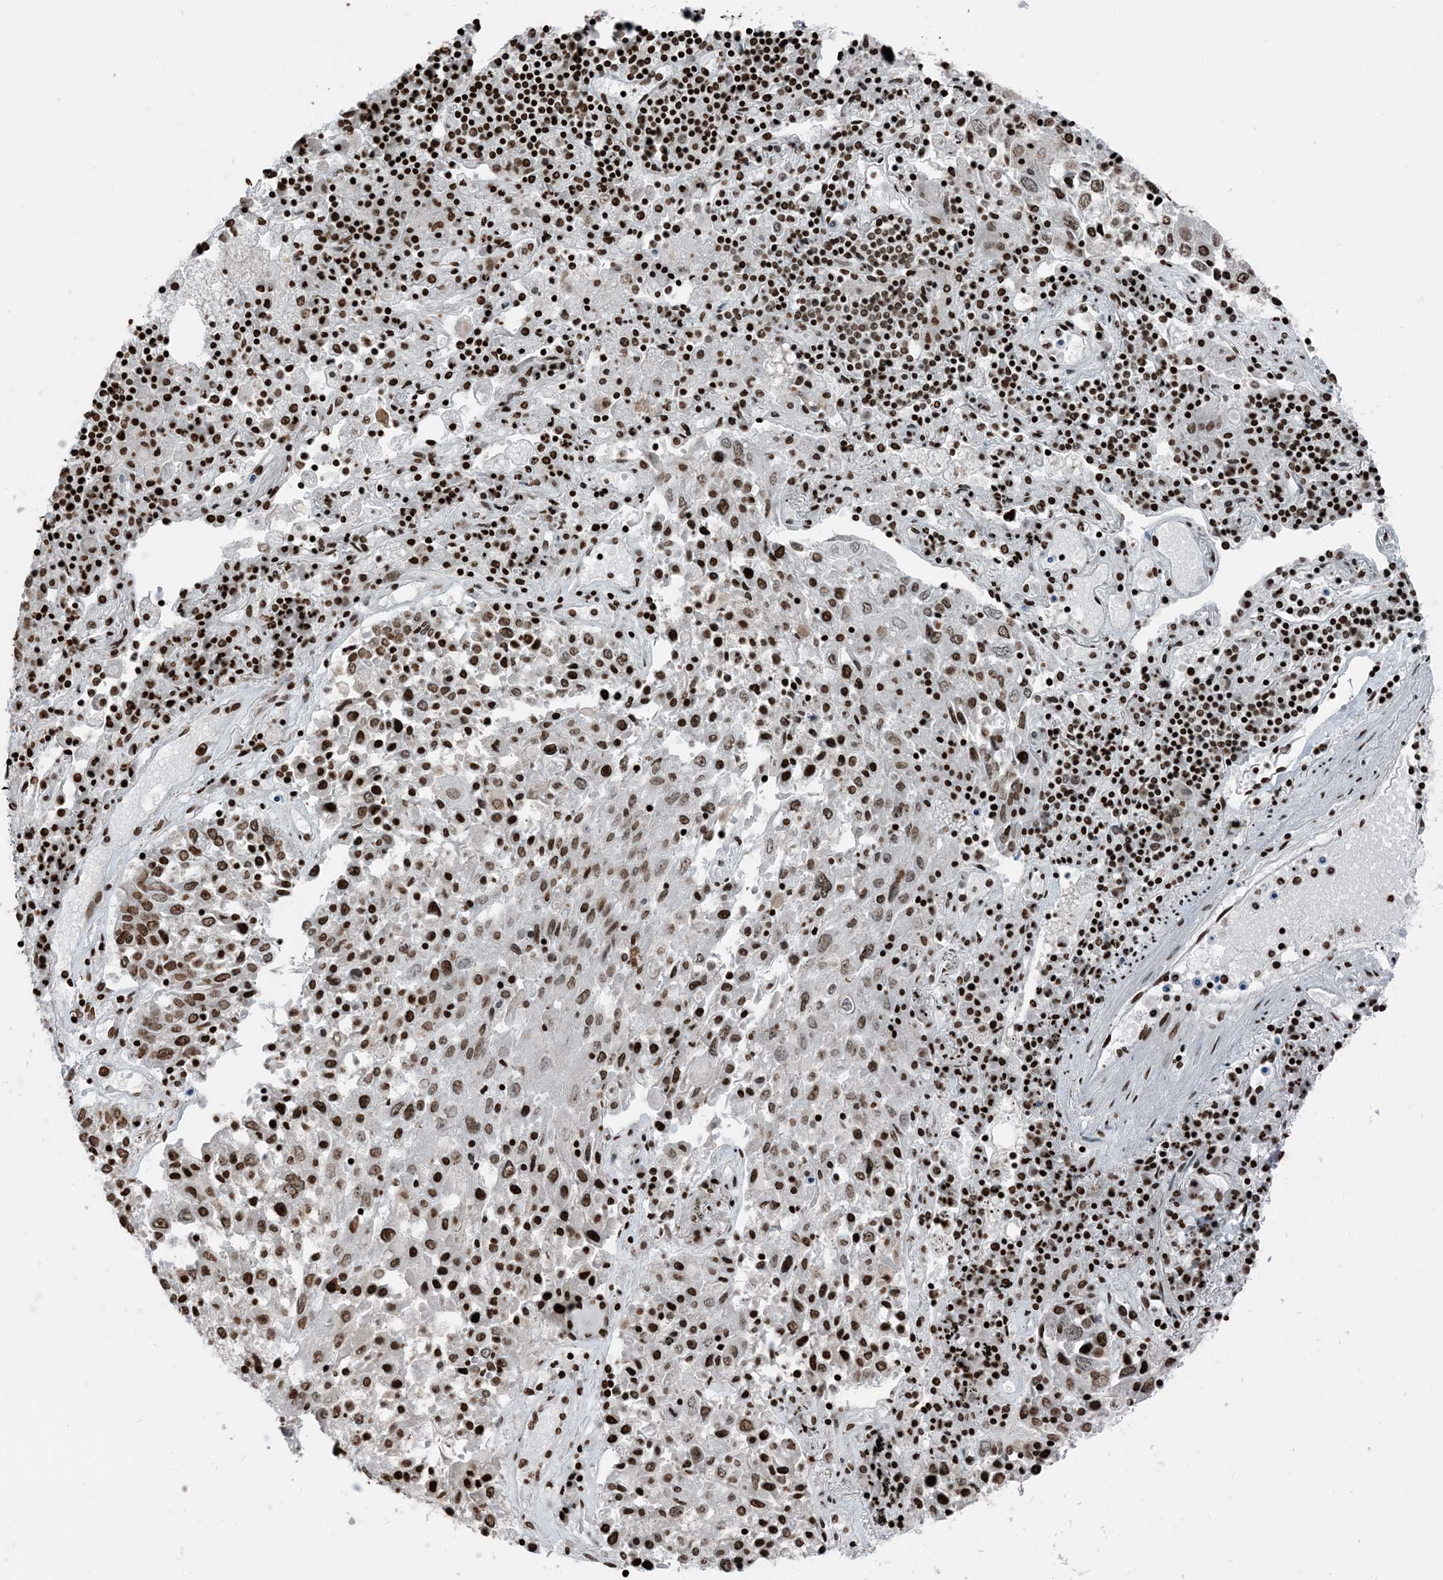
{"staining": {"intensity": "moderate", "quantity": ">75%", "location": "nuclear"}, "tissue": "lung cancer", "cell_type": "Tumor cells", "image_type": "cancer", "snomed": [{"axis": "morphology", "description": "Squamous cell carcinoma, NOS"}, {"axis": "topography", "description": "Lung"}], "caption": "A photomicrograph of lung cancer (squamous cell carcinoma) stained for a protein demonstrates moderate nuclear brown staining in tumor cells.", "gene": "H3-3B", "patient": {"sex": "male", "age": 65}}